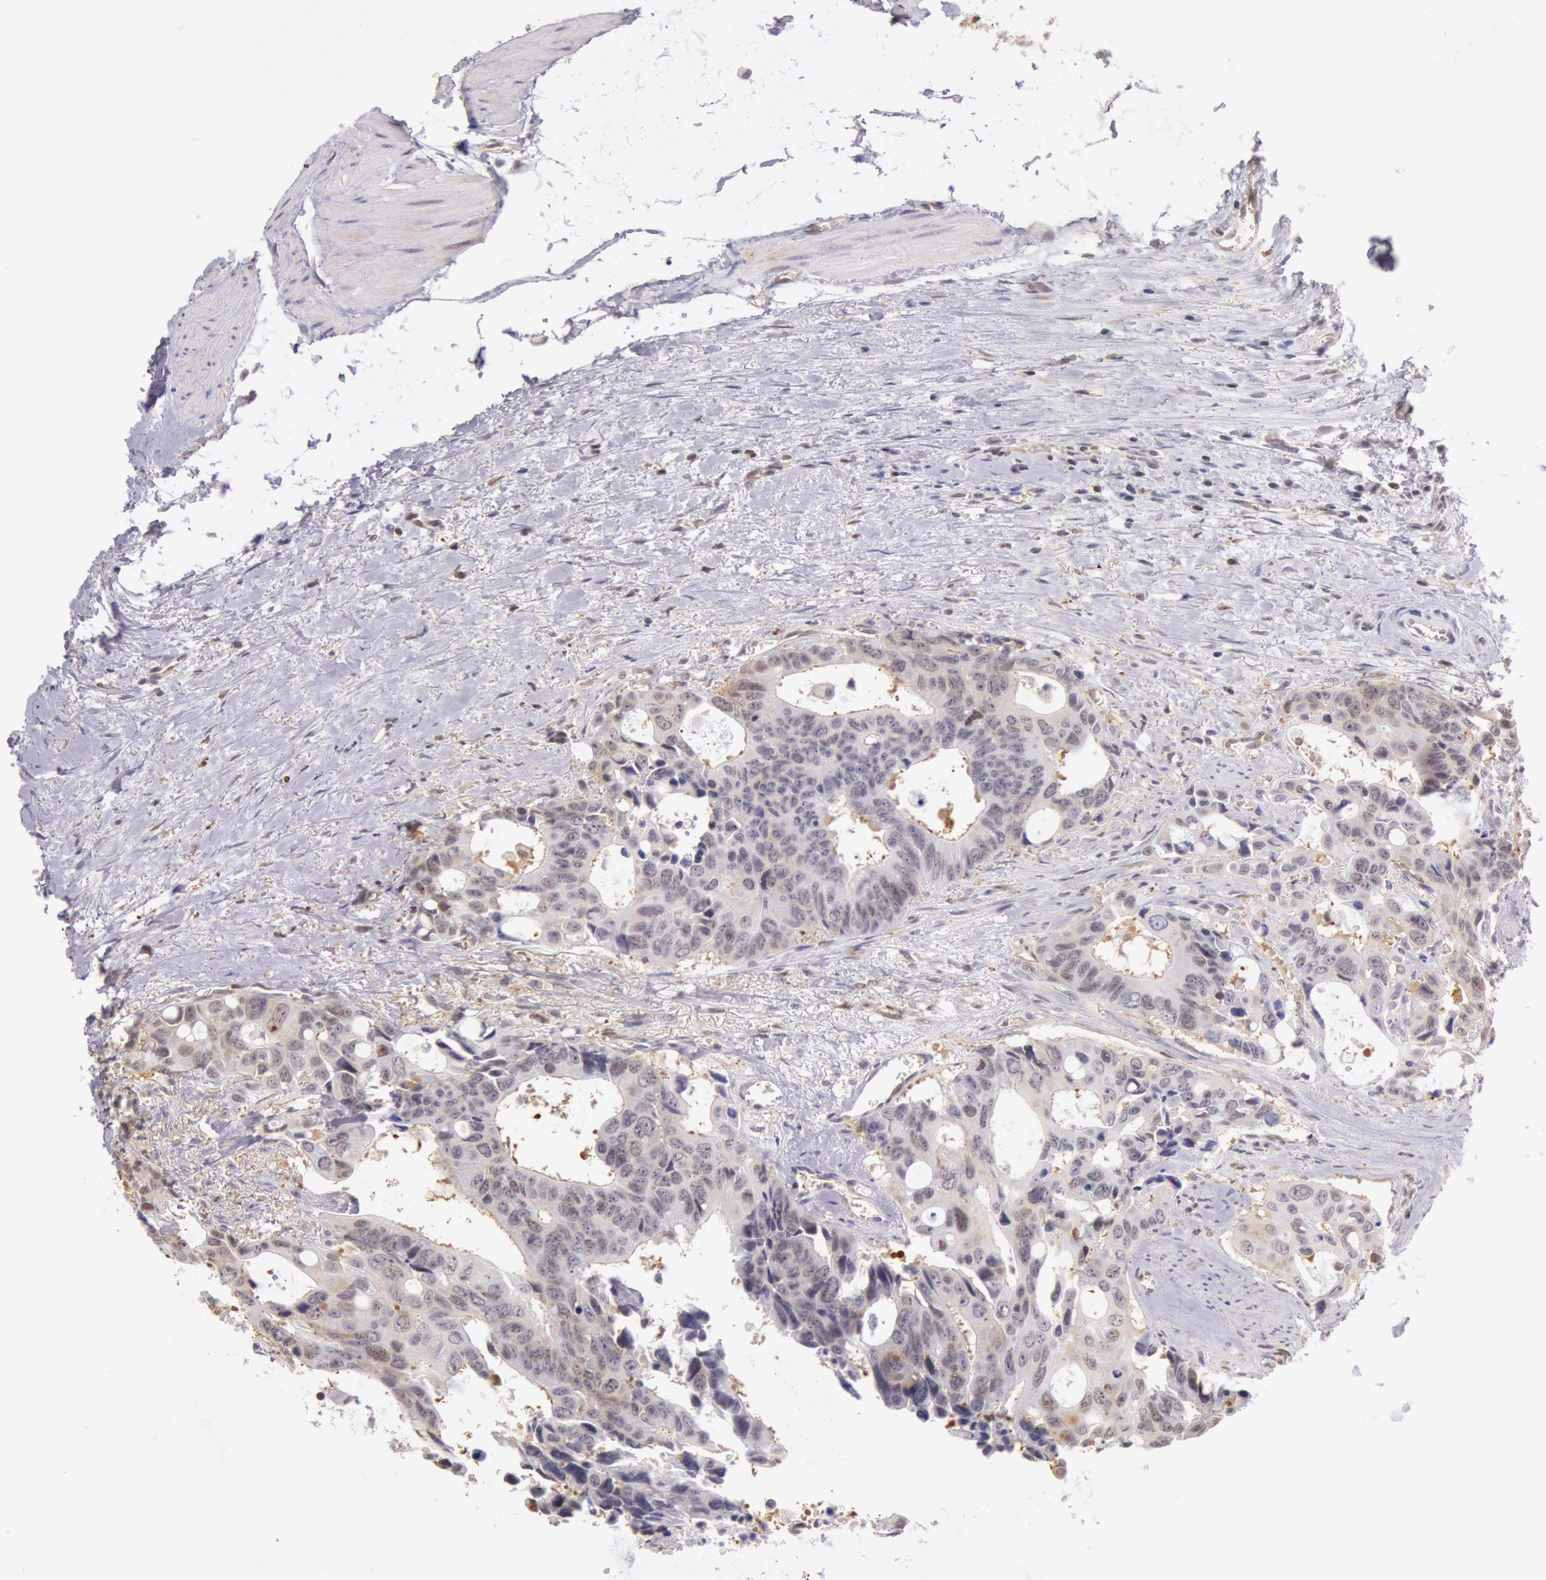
{"staining": {"intensity": "weak", "quantity": "25%-75%", "location": "cytoplasmic/membranous,nuclear"}, "tissue": "colorectal cancer", "cell_type": "Tumor cells", "image_type": "cancer", "snomed": [{"axis": "morphology", "description": "Adenocarcinoma, NOS"}, {"axis": "topography", "description": "Rectum"}], "caption": "Adenocarcinoma (colorectal) stained with DAB (3,3'-diaminobenzidine) immunohistochemistry shows low levels of weak cytoplasmic/membranous and nuclear staining in approximately 25%-75% of tumor cells.", "gene": "HIF1A", "patient": {"sex": "male", "age": 76}}